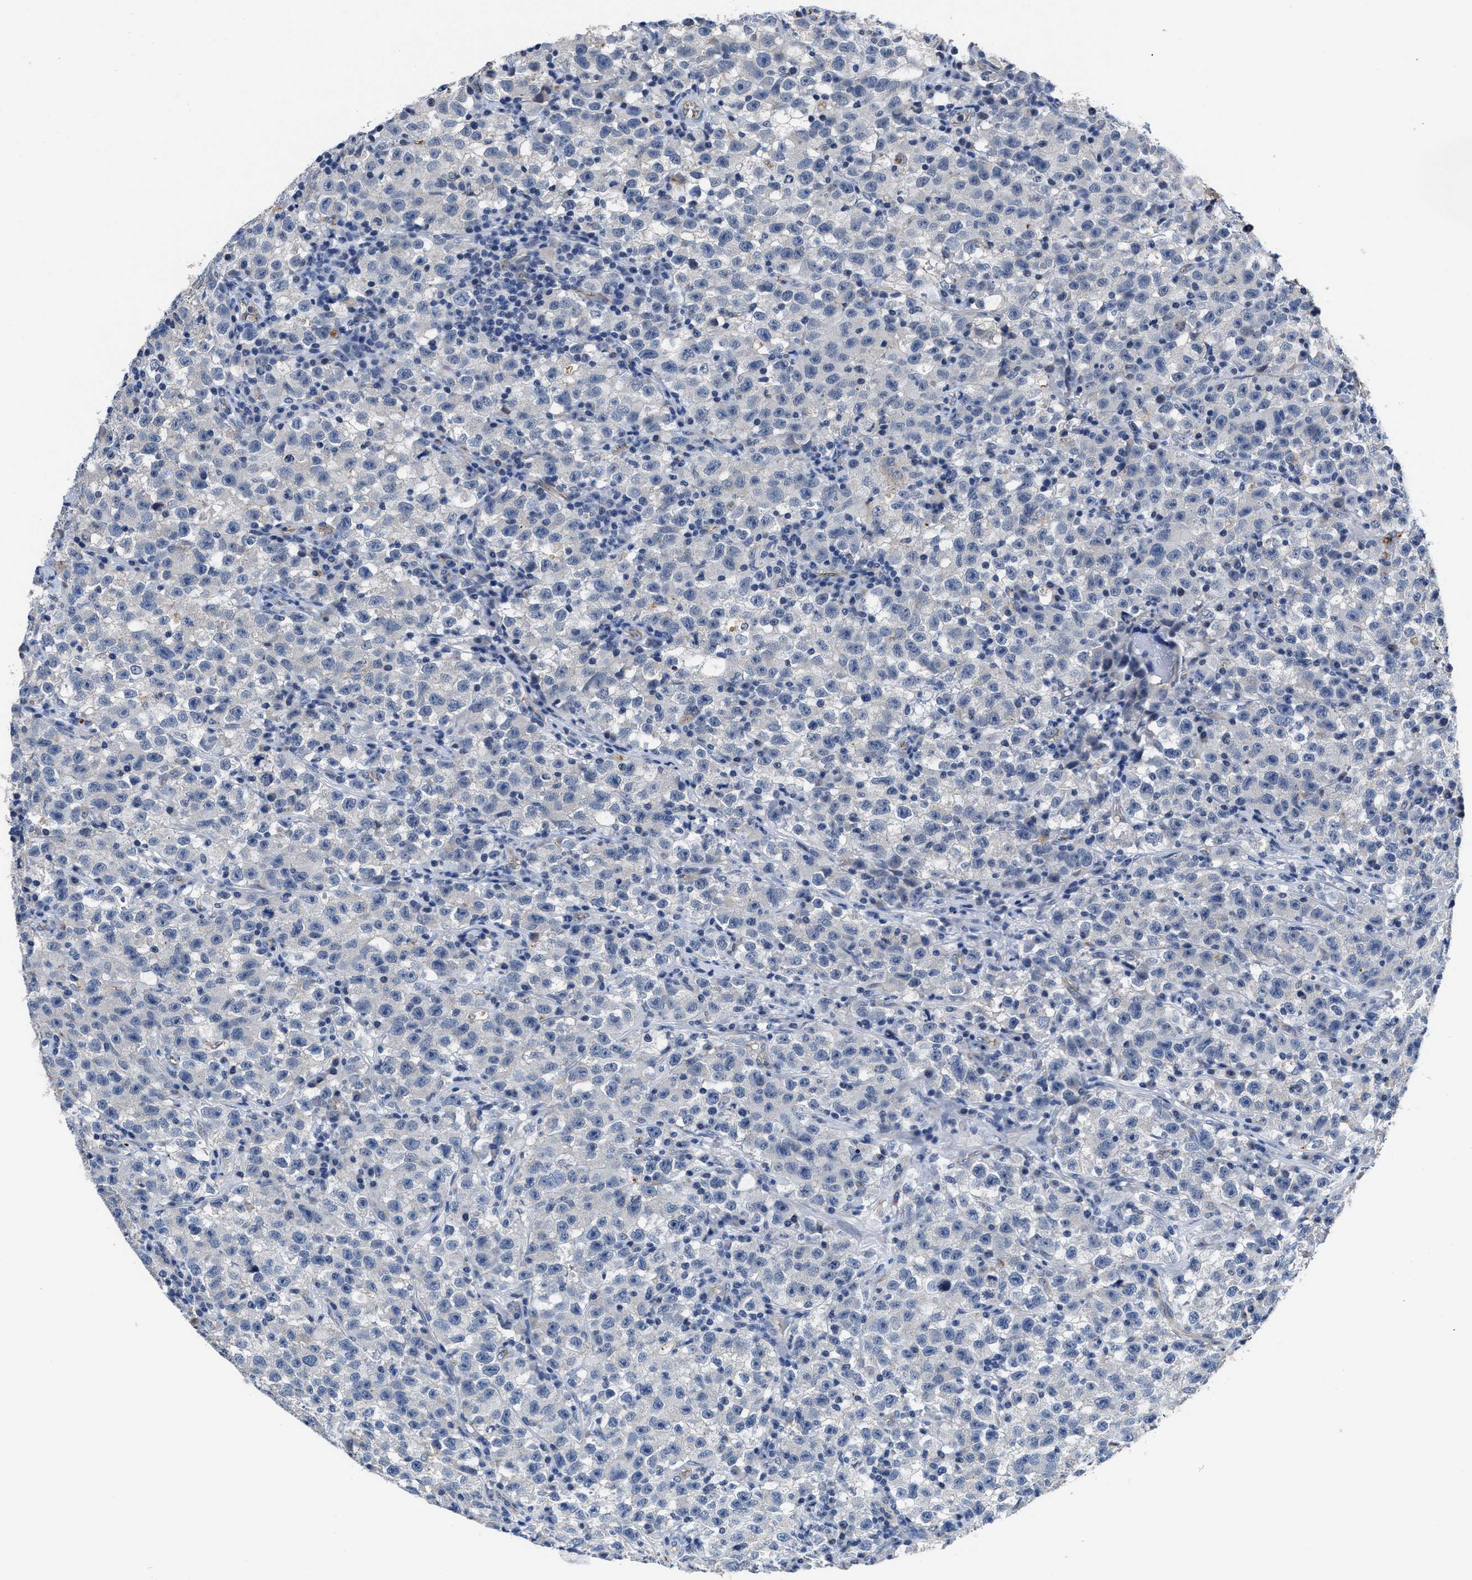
{"staining": {"intensity": "negative", "quantity": "none", "location": "none"}, "tissue": "testis cancer", "cell_type": "Tumor cells", "image_type": "cancer", "snomed": [{"axis": "morphology", "description": "Seminoma, NOS"}, {"axis": "topography", "description": "Testis"}], "caption": "There is no significant expression in tumor cells of seminoma (testis).", "gene": "GHITM", "patient": {"sex": "male", "age": 22}}